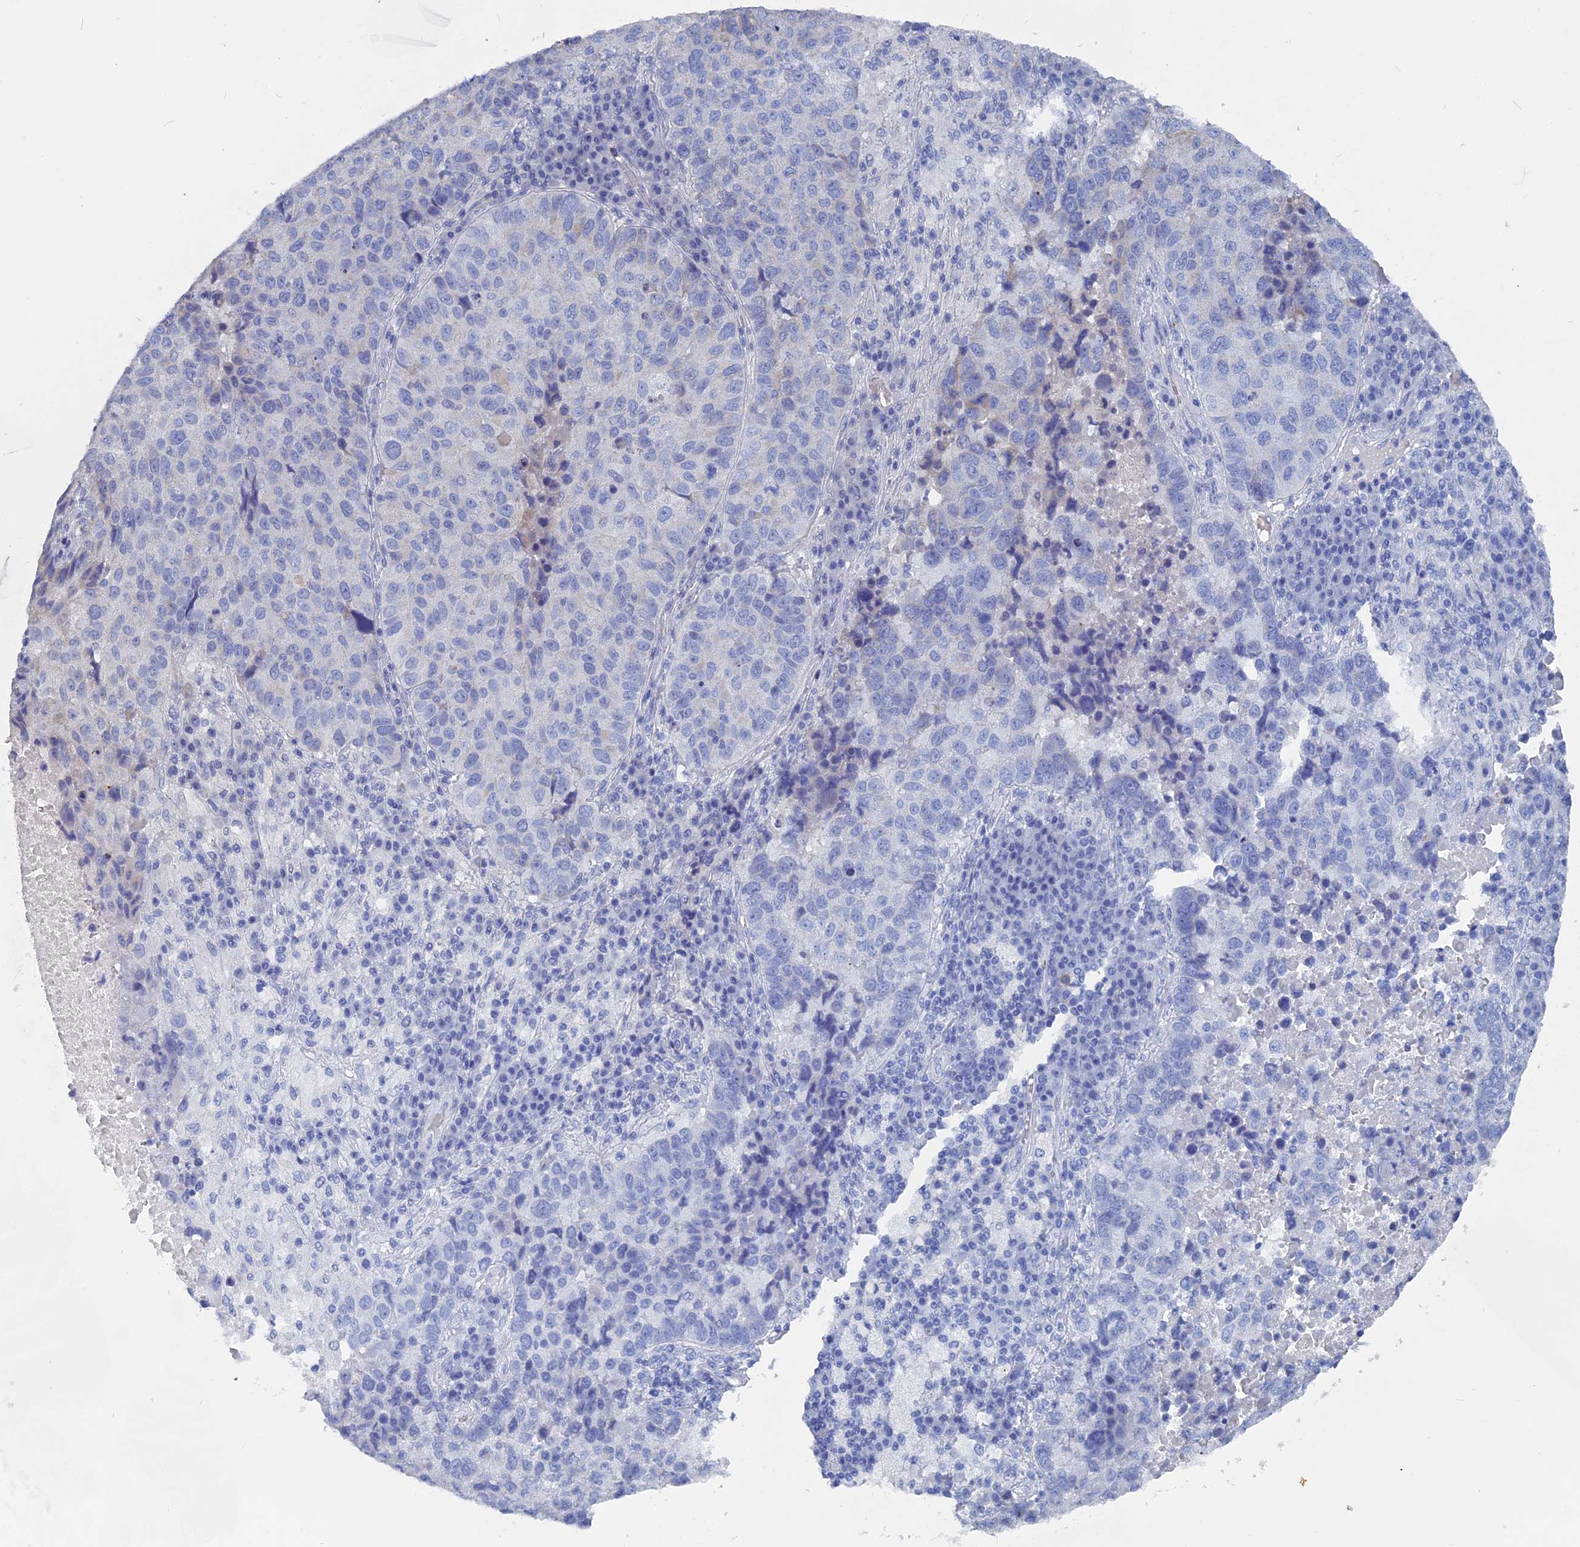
{"staining": {"intensity": "negative", "quantity": "none", "location": "none"}, "tissue": "lung cancer", "cell_type": "Tumor cells", "image_type": "cancer", "snomed": [{"axis": "morphology", "description": "Squamous cell carcinoma, NOS"}, {"axis": "topography", "description": "Lung"}], "caption": "High power microscopy photomicrograph of an immunohistochemistry (IHC) photomicrograph of lung squamous cell carcinoma, revealing no significant staining in tumor cells. The staining is performed using DAB brown chromogen with nuclei counter-stained in using hematoxylin.", "gene": "HIGD1A", "patient": {"sex": "male", "age": 73}}